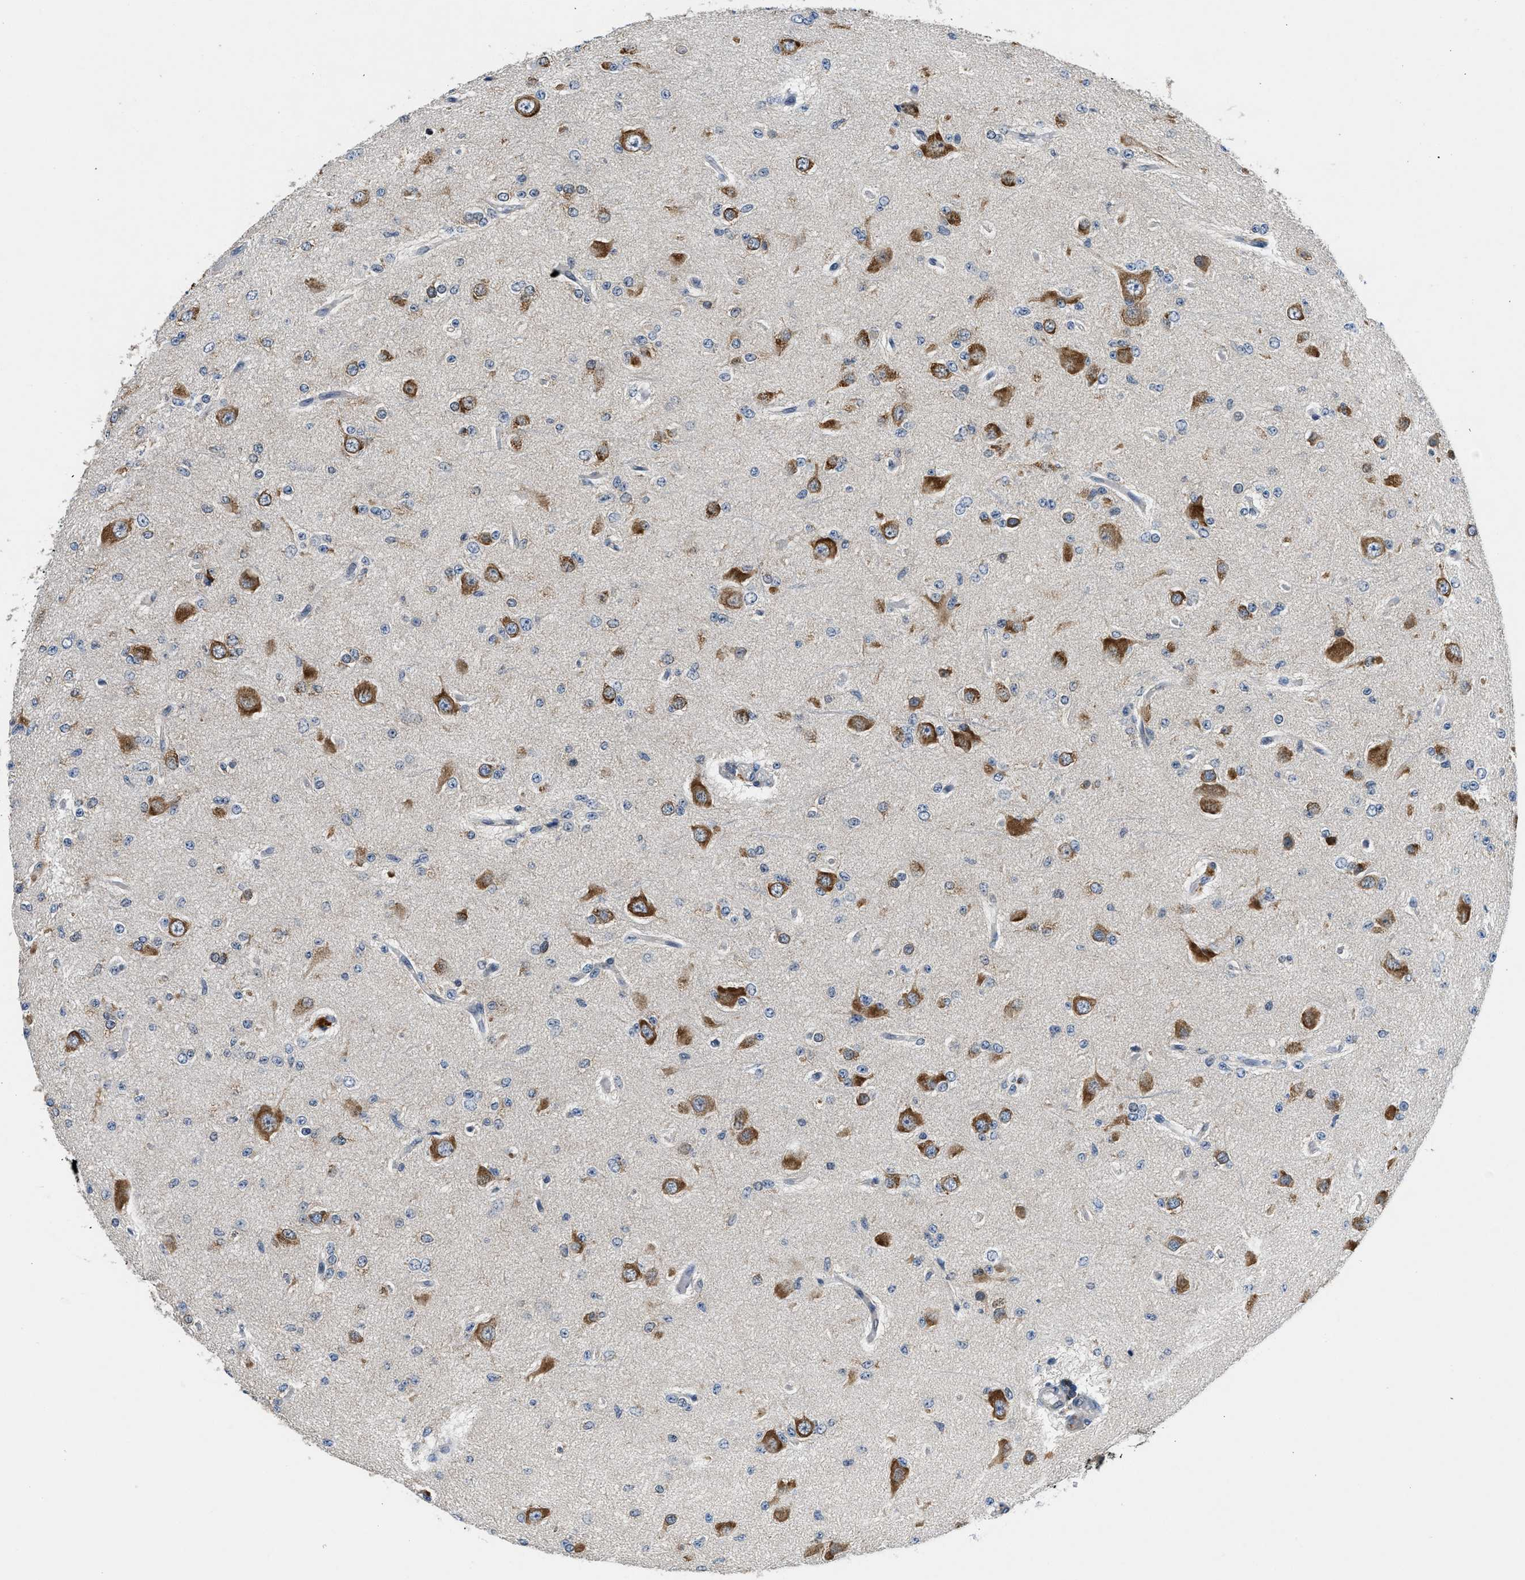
{"staining": {"intensity": "negative", "quantity": "none", "location": "none"}, "tissue": "glioma", "cell_type": "Tumor cells", "image_type": "cancer", "snomed": [{"axis": "morphology", "description": "Glioma, malignant, Low grade"}, {"axis": "topography", "description": "Brain"}], "caption": "Tumor cells show no significant protein positivity in glioma.", "gene": "PA2G4", "patient": {"sex": "male", "age": 38}}